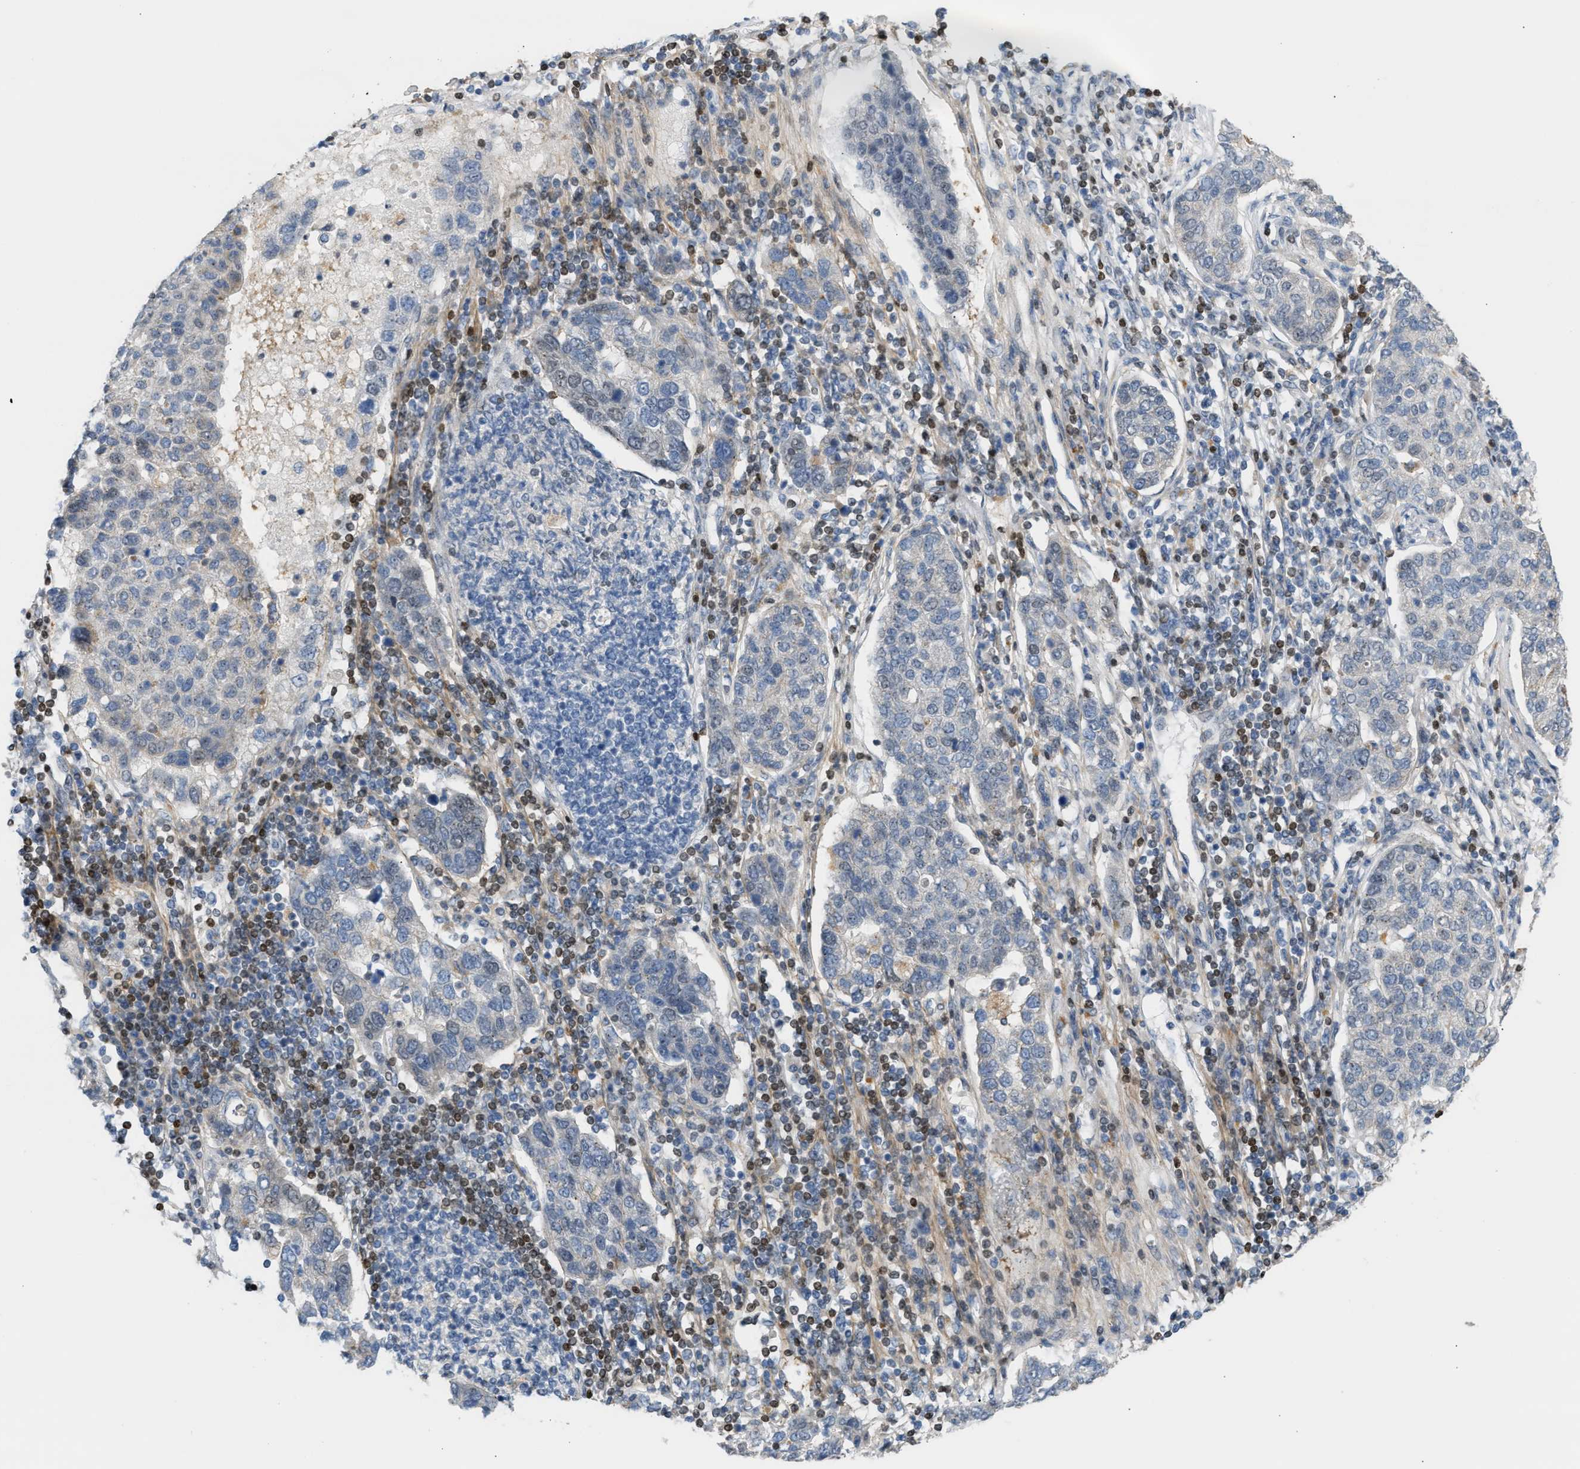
{"staining": {"intensity": "negative", "quantity": "none", "location": "none"}, "tissue": "pancreatic cancer", "cell_type": "Tumor cells", "image_type": "cancer", "snomed": [{"axis": "morphology", "description": "Adenocarcinoma, NOS"}, {"axis": "topography", "description": "Pancreas"}], "caption": "Immunohistochemistry photomicrograph of neoplastic tissue: human pancreatic cancer (adenocarcinoma) stained with DAB (3,3'-diaminobenzidine) demonstrates no significant protein expression in tumor cells.", "gene": "NPS", "patient": {"sex": "female", "age": 61}}